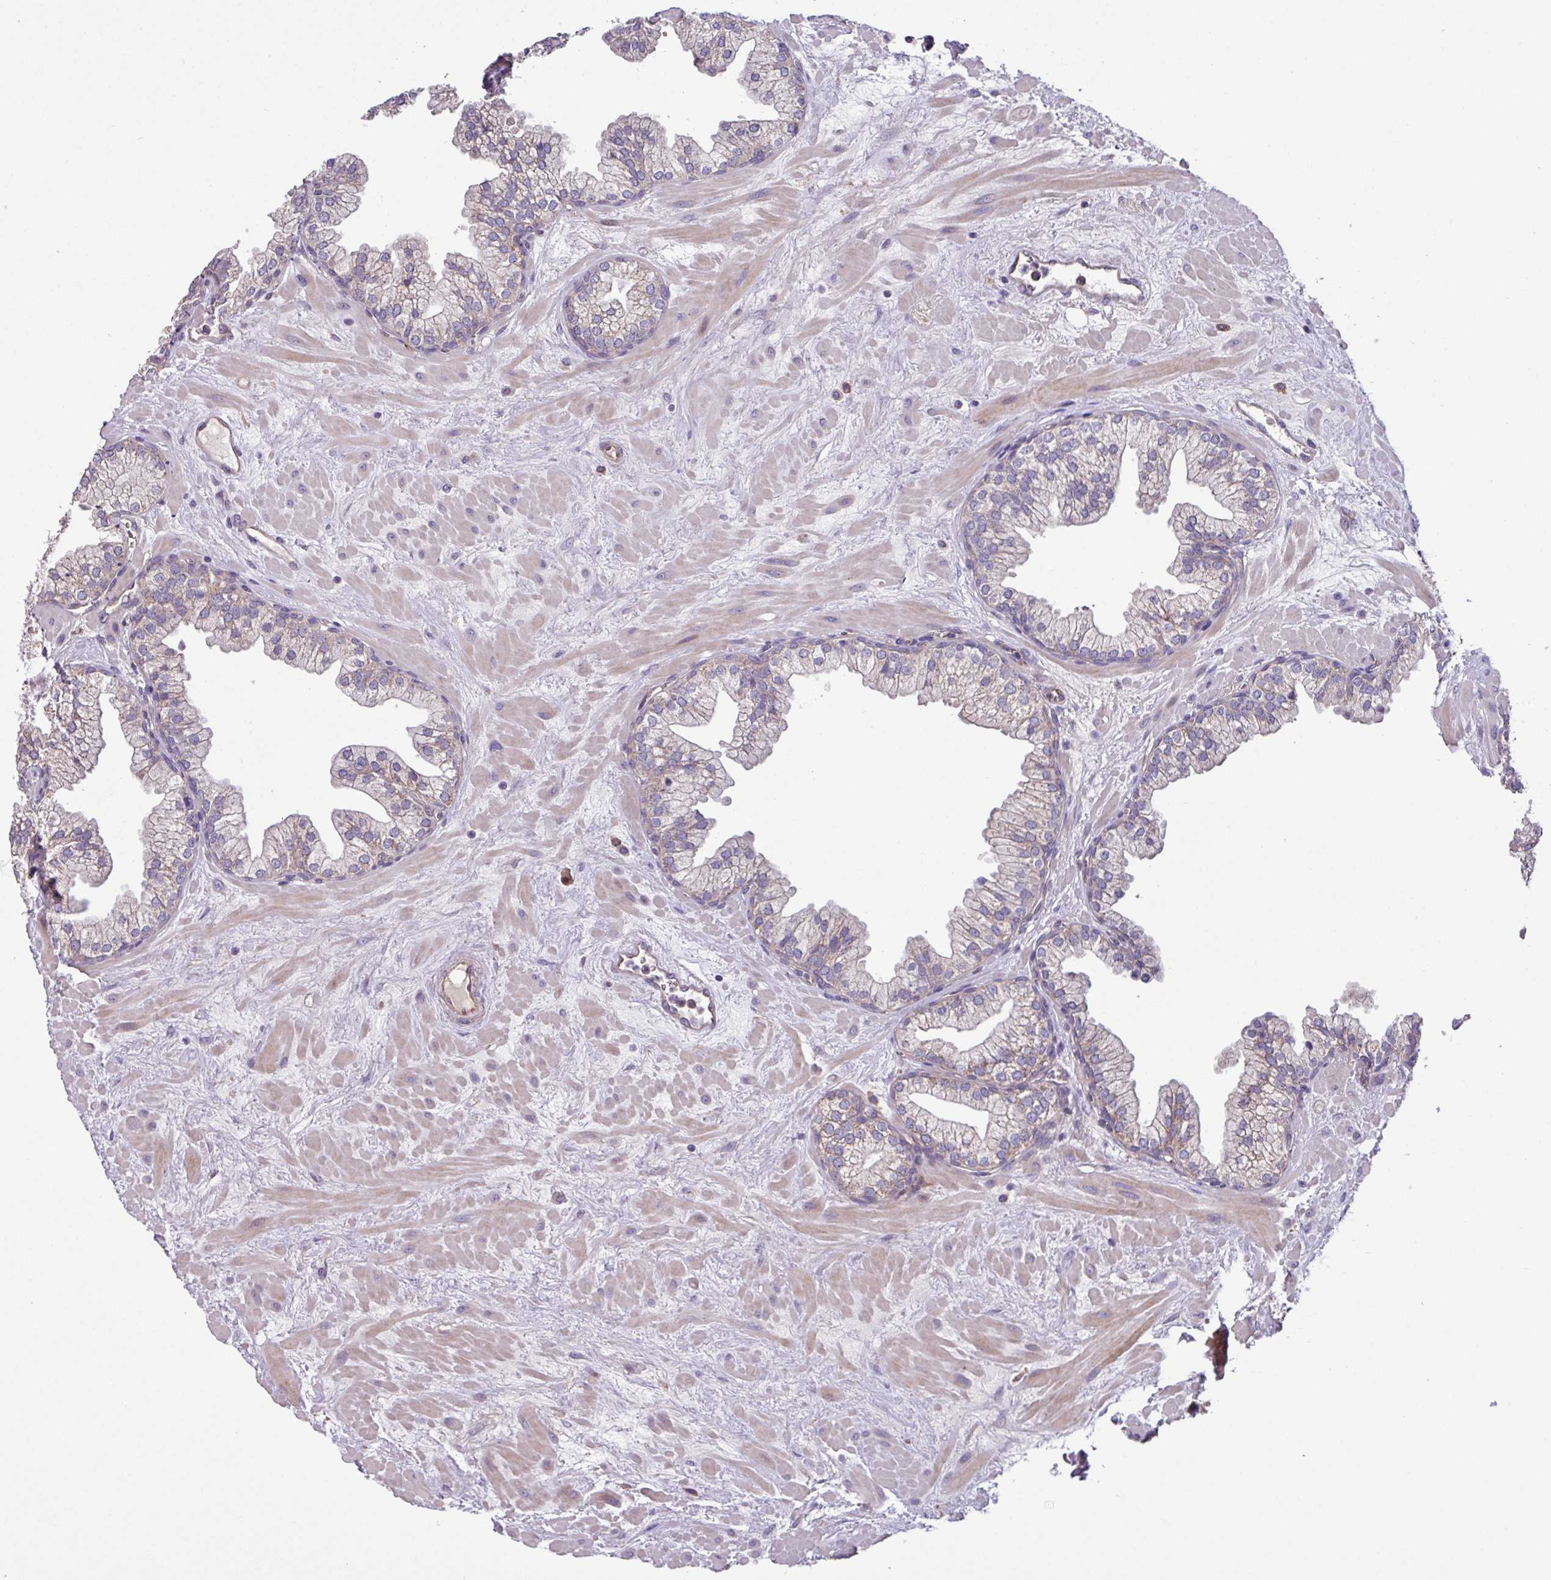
{"staining": {"intensity": "weak", "quantity": "25%-75%", "location": "cytoplasmic/membranous"}, "tissue": "prostate", "cell_type": "Glandular cells", "image_type": "normal", "snomed": [{"axis": "morphology", "description": "Normal tissue, NOS"}, {"axis": "topography", "description": "Prostate"}, {"axis": "topography", "description": "Peripheral nerve tissue"}], "caption": "Prostate stained with IHC exhibits weak cytoplasmic/membranous positivity in about 25%-75% of glandular cells. Nuclei are stained in blue.", "gene": "PTPRQ", "patient": {"sex": "male", "age": 61}}